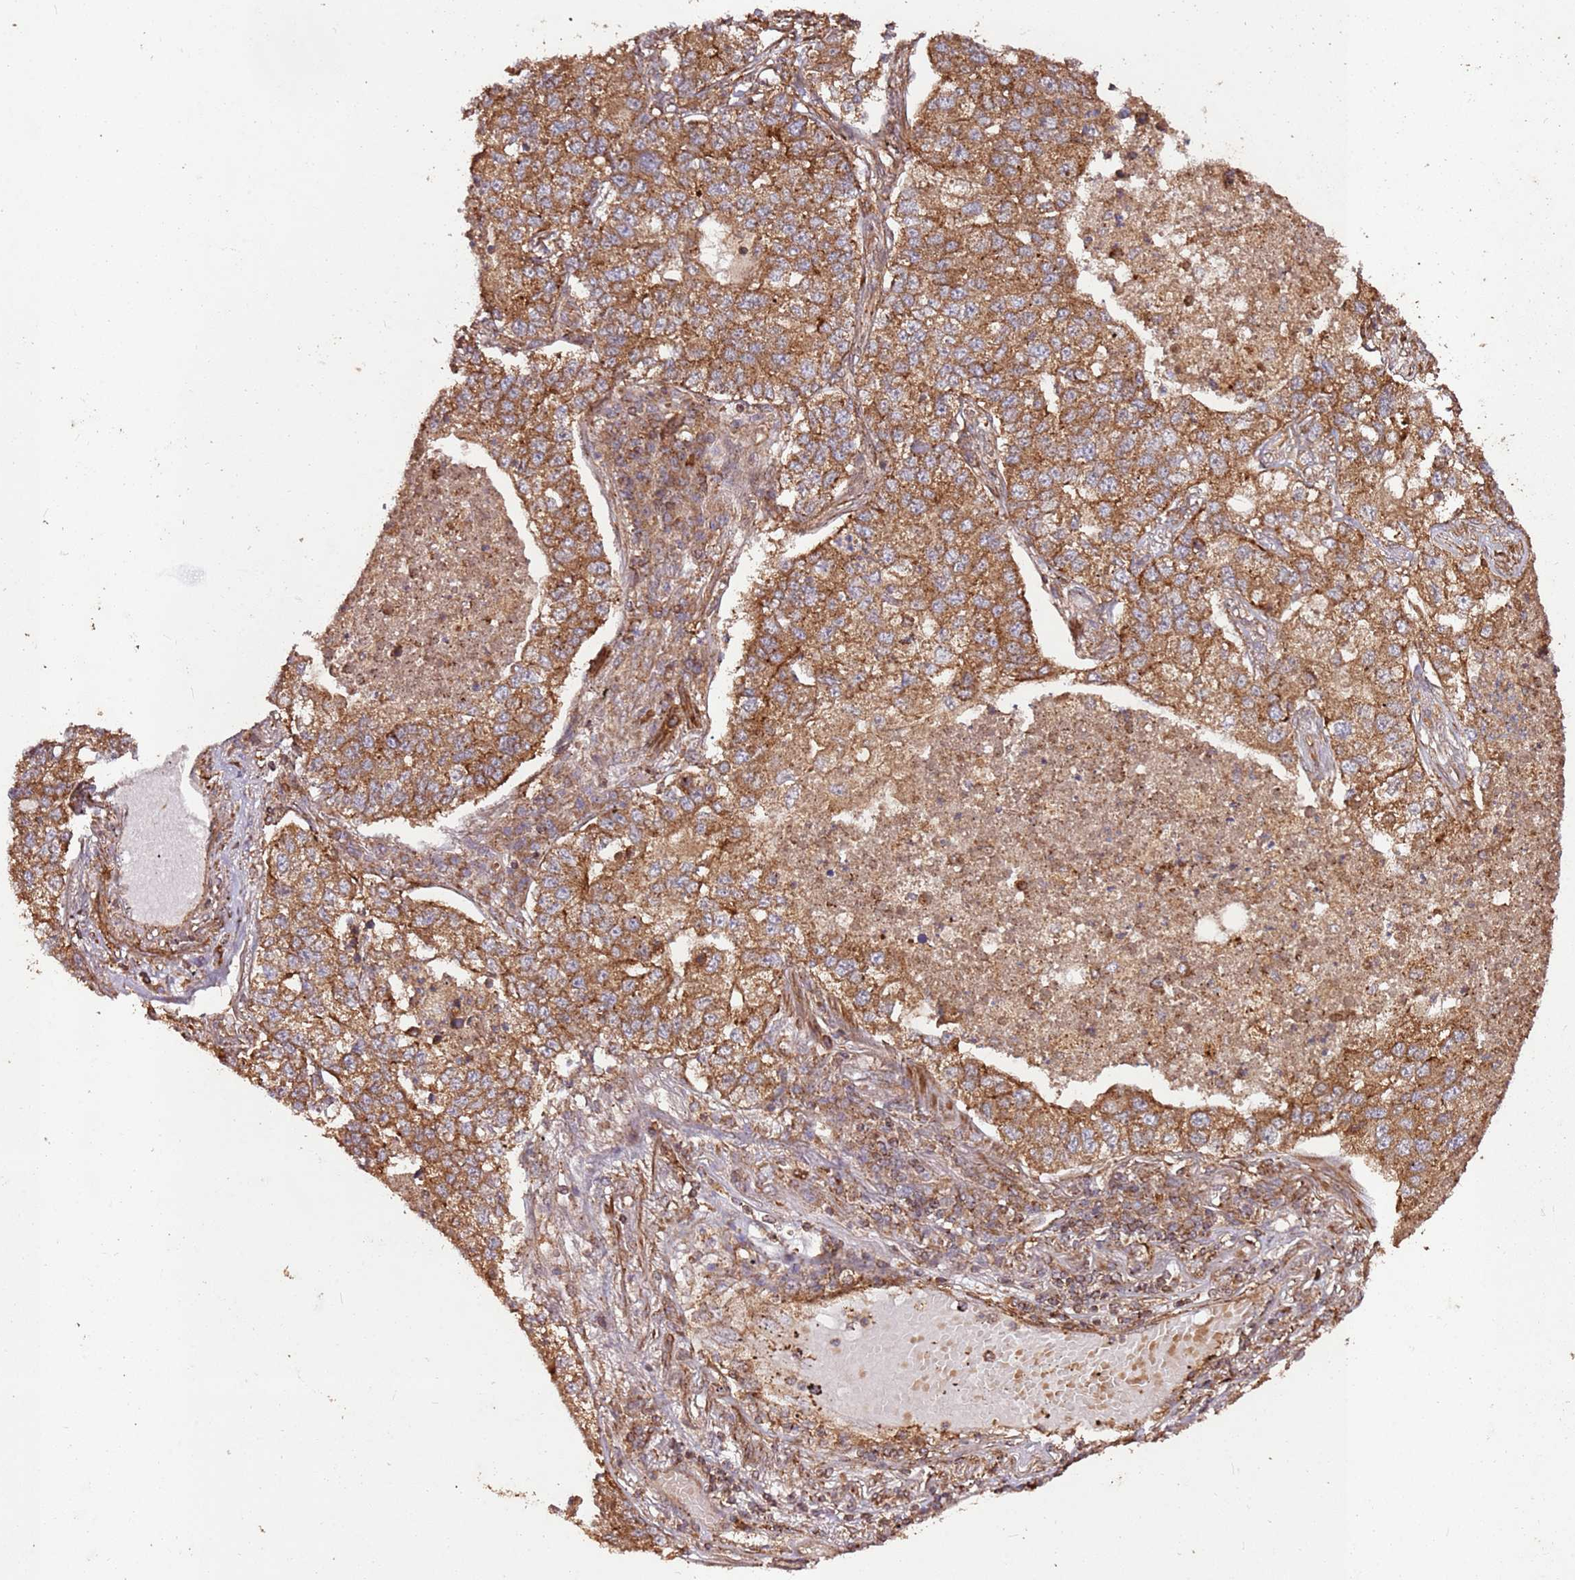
{"staining": {"intensity": "moderate", "quantity": ">75%", "location": "cytoplasmic/membranous"}, "tissue": "lung cancer", "cell_type": "Tumor cells", "image_type": "cancer", "snomed": [{"axis": "morphology", "description": "Adenocarcinoma, NOS"}, {"axis": "topography", "description": "Lung"}], "caption": "Immunohistochemistry image of human adenocarcinoma (lung) stained for a protein (brown), which shows medium levels of moderate cytoplasmic/membranous positivity in about >75% of tumor cells.", "gene": "FAM186A", "patient": {"sex": "male", "age": 49}}